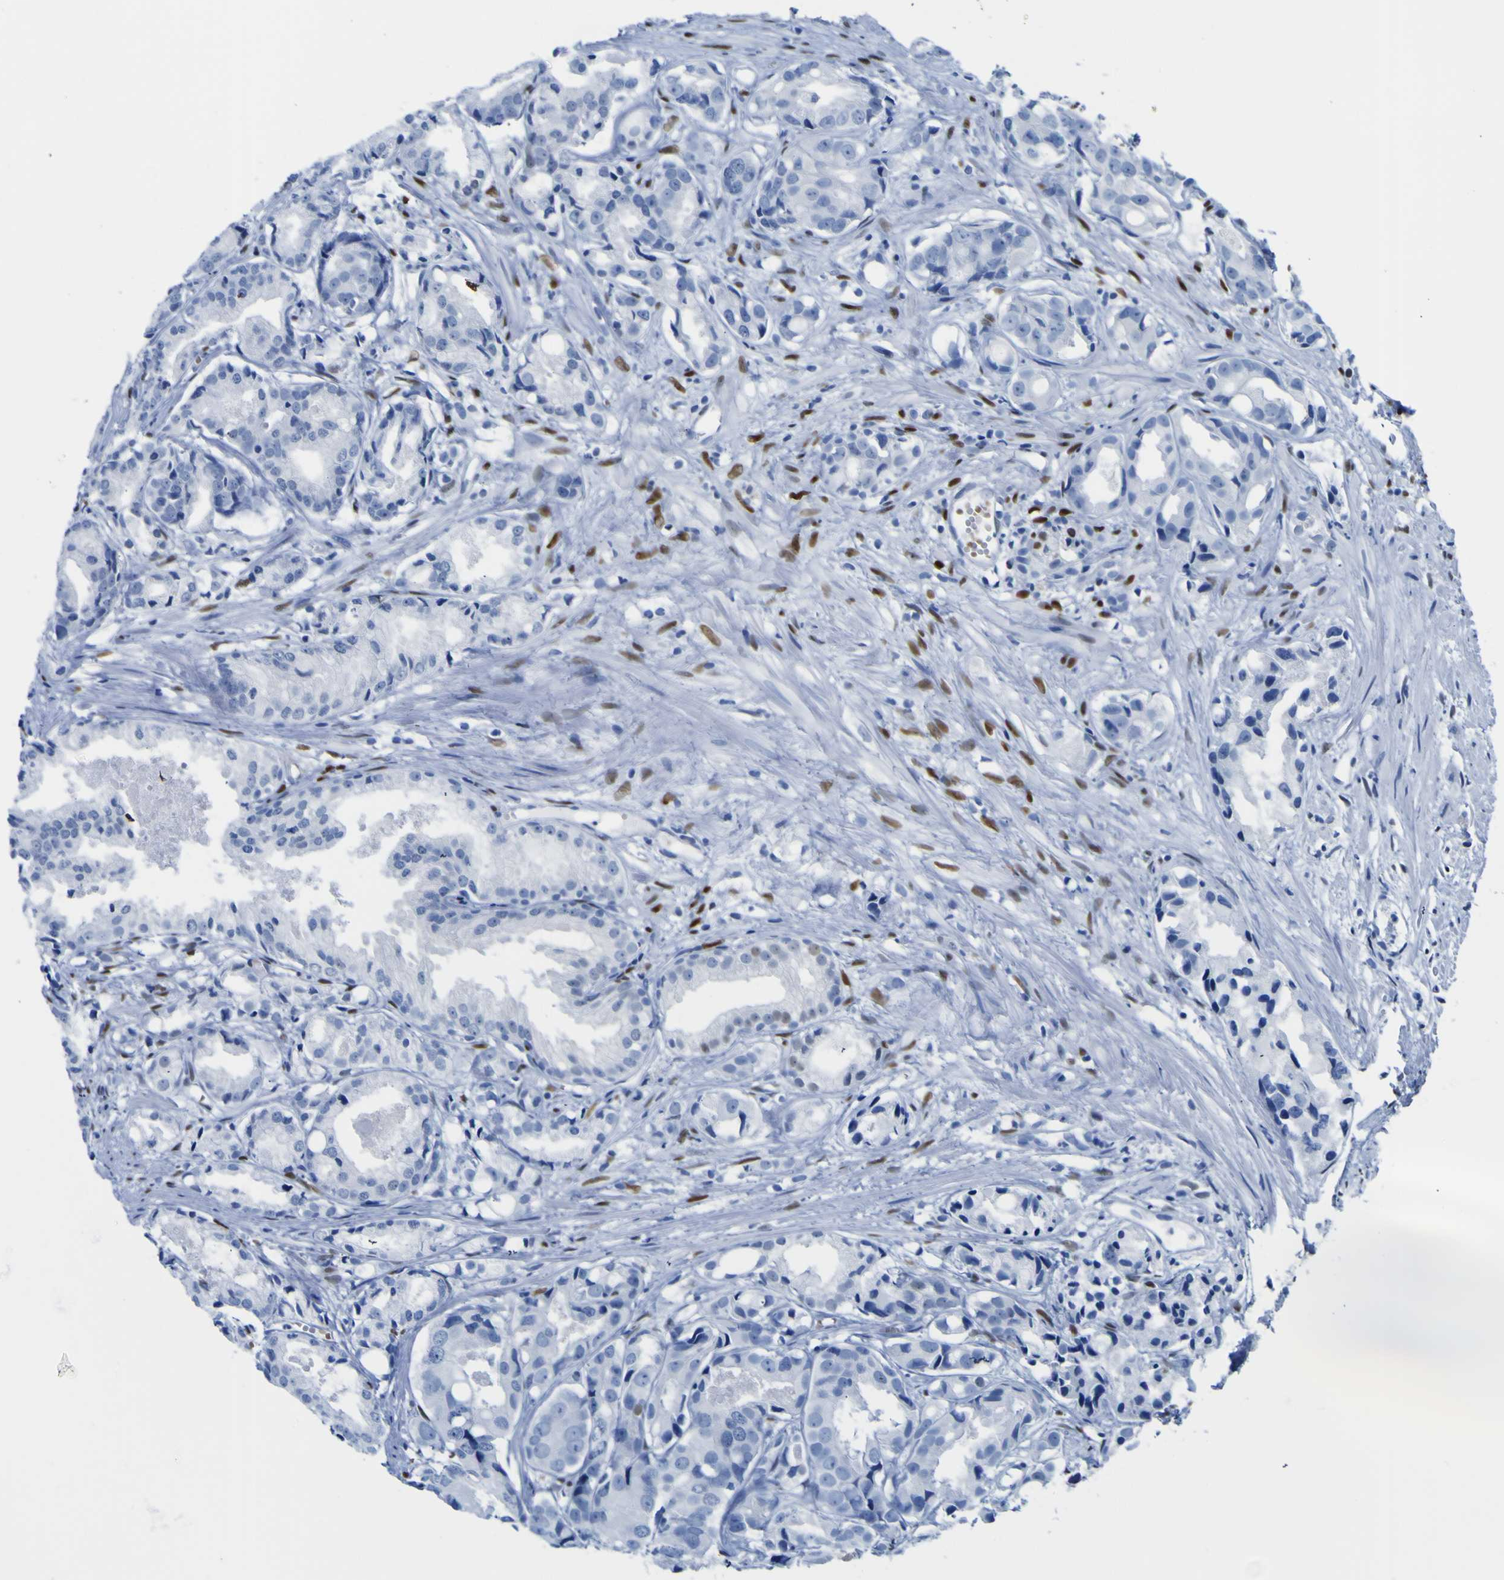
{"staining": {"intensity": "weak", "quantity": "<25%", "location": "nuclear"}, "tissue": "prostate cancer", "cell_type": "Tumor cells", "image_type": "cancer", "snomed": [{"axis": "morphology", "description": "Adenocarcinoma, Low grade"}, {"axis": "topography", "description": "Prostate"}], "caption": "Human prostate cancer (low-grade adenocarcinoma) stained for a protein using immunohistochemistry shows no positivity in tumor cells.", "gene": "DACH1", "patient": {"sex": "male", "age": 72}}